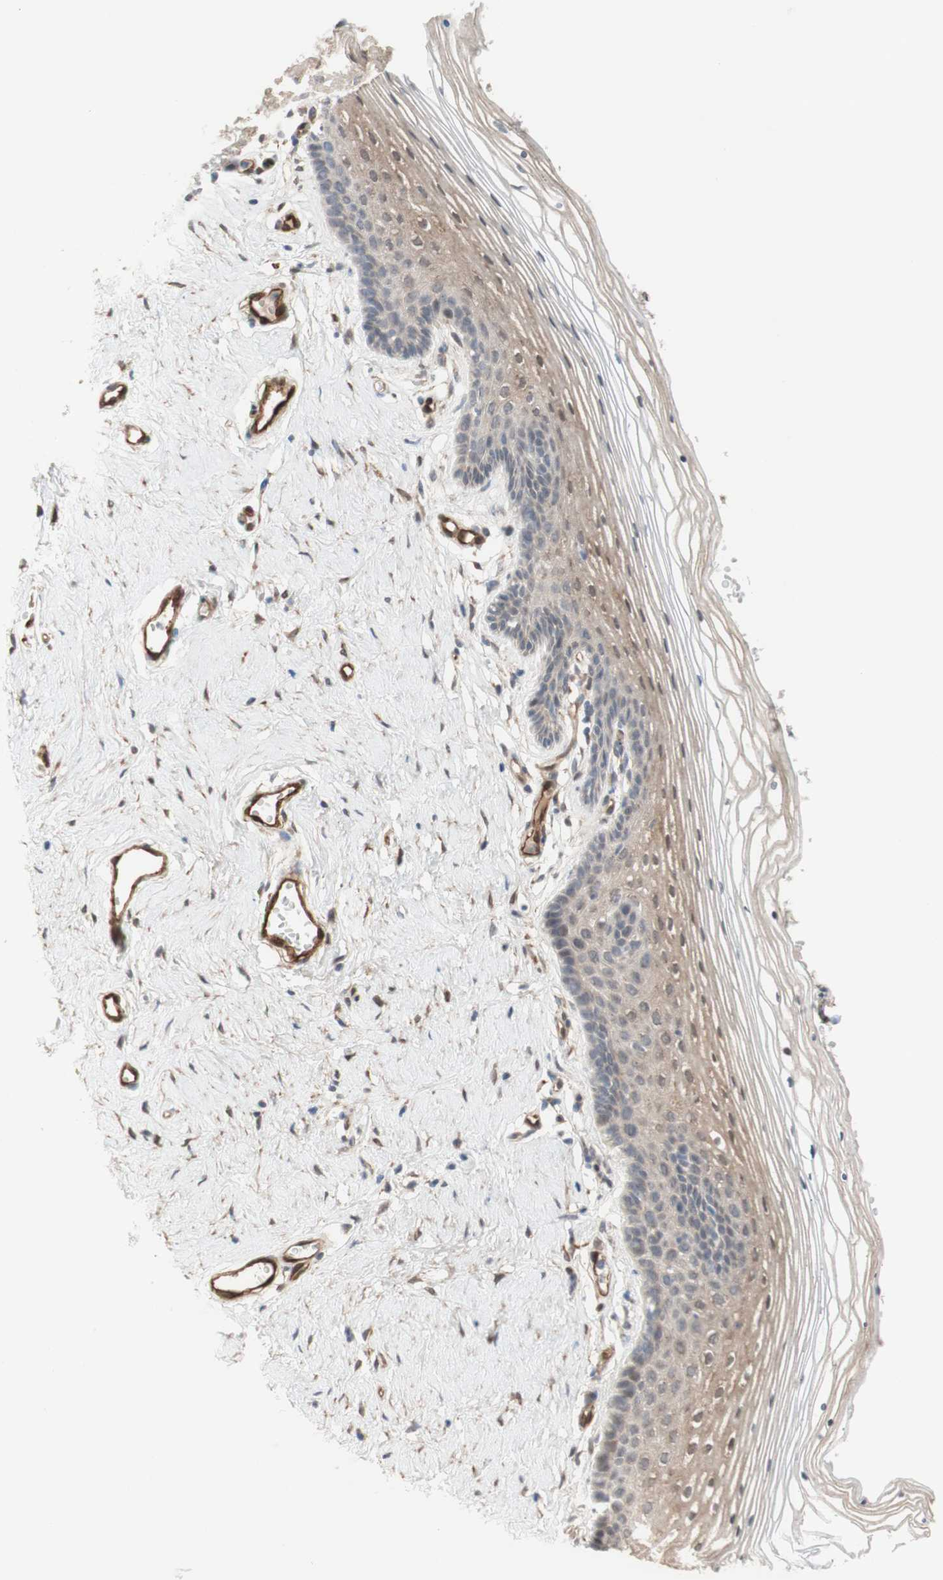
{"staining": {"intensity": "weak", "quantity": ">75%", "location": "cytoplasmic/membranous"}, "tissue": "vagina", "cell_type": "Squamous epithelial cells", "image_type": "normal", "snomed": [{"axis": "morphology", "description": "Normal tissue, NOS"}, {"axis": "topography", "description": "Vagina"}], "caption": "IHC (DAB) staining of normal human vagina demonstrates weak cytoplasmic/membranous protein staining in approximately >75% of squamous epithelial cells. The staining was performed using DAB (3,3'-diaminobenzidine) to visualize the protein expression in brown, while the nuclei were stained in blue with hematoxylin (Magnification: 20x).", "gene": "CNN3", "patient": {"sex": "female", "age": 32}}